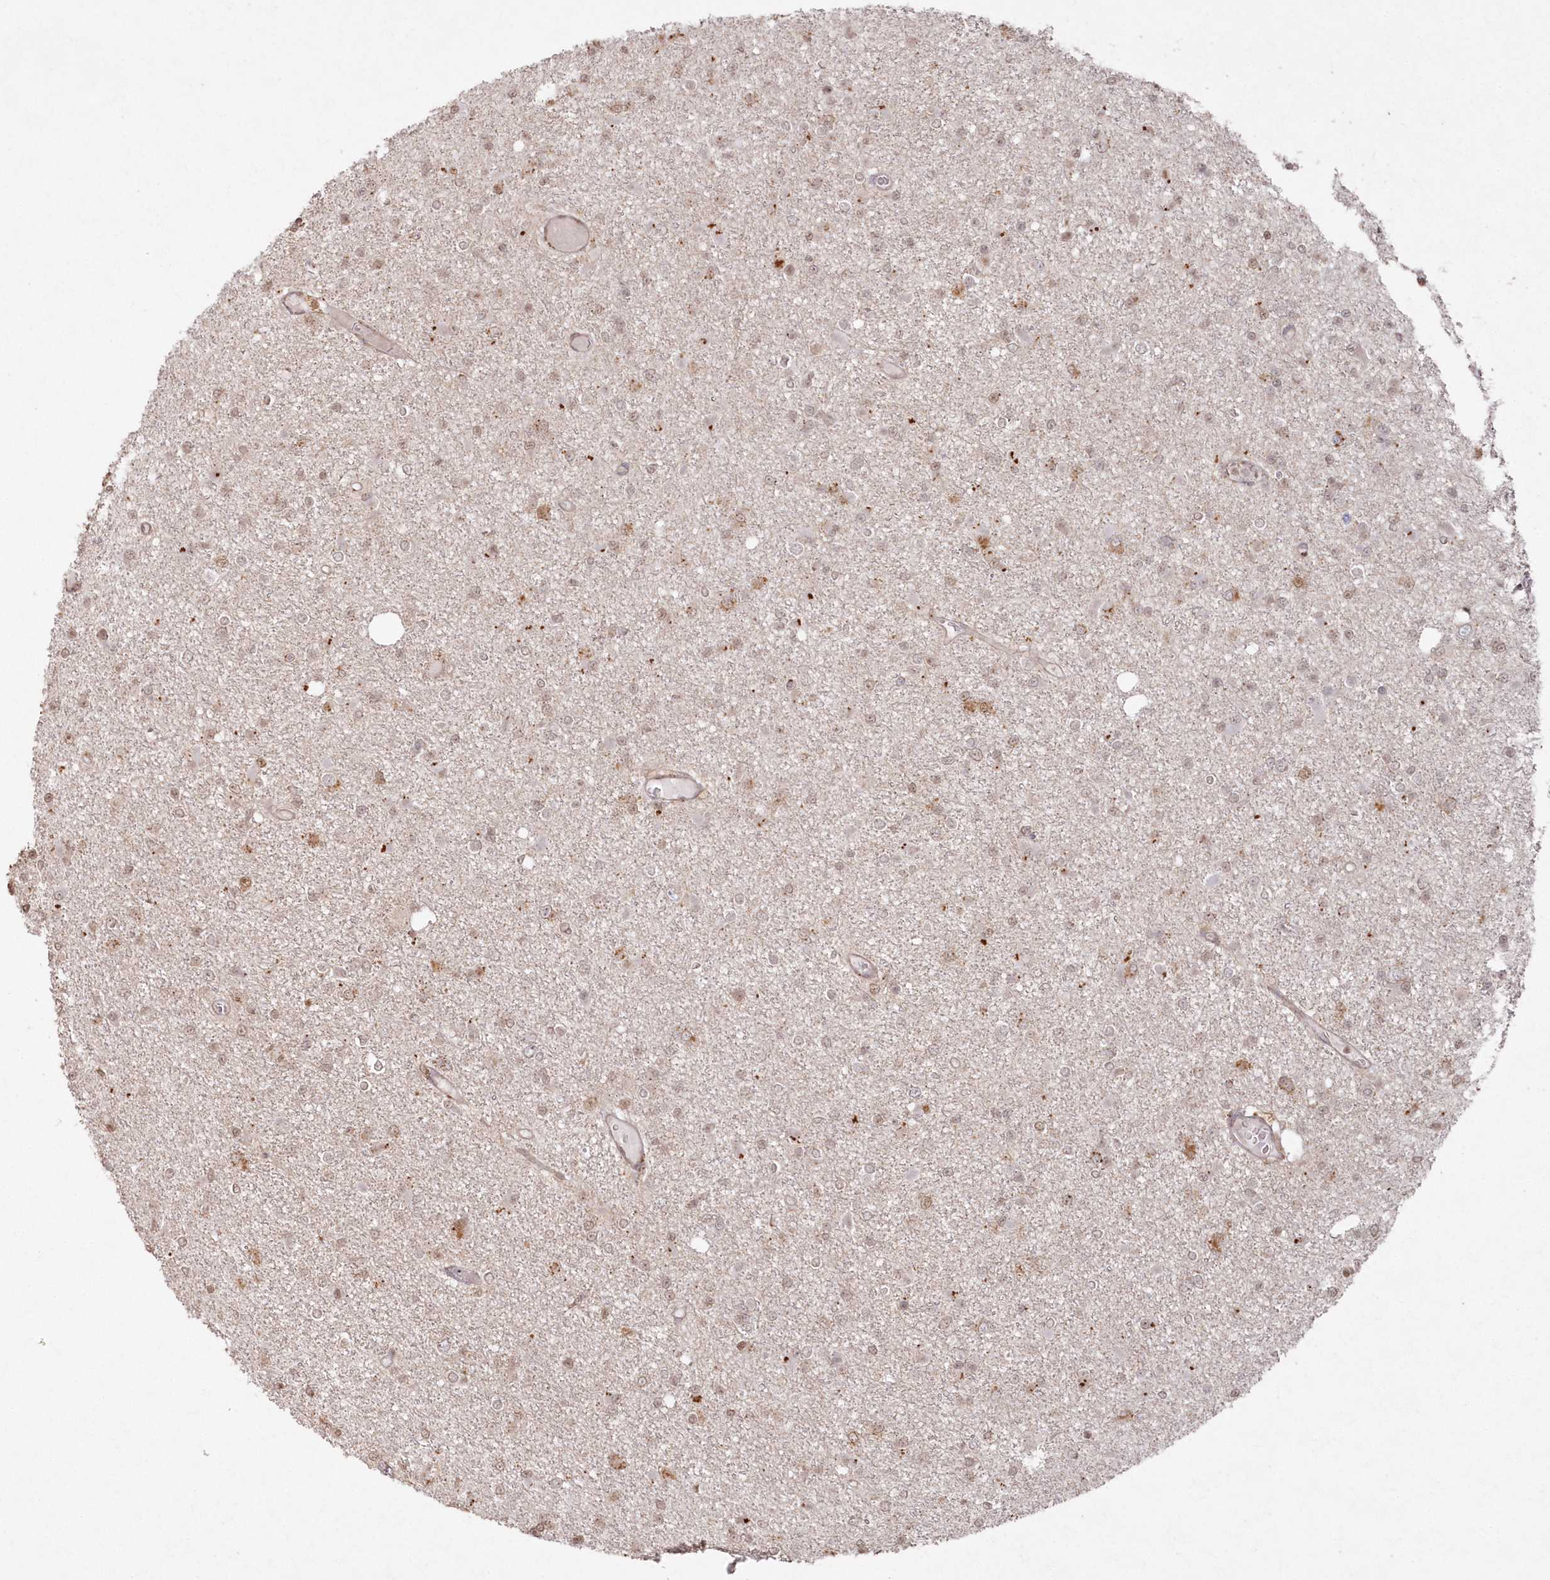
{"staining": {"intensity": "weak", "quantity": "<25%", "location": "cytoplasmic/membranous,nuclear"}, "tissue": "glioma", "cell_type": "Tumor cells", "image_type": "cancer", "snomed": [{"axis": "morphology", "description": "Glioma, malignant, Low grade"}, {"axis": "topography", "description": "Brain"}], "caption": "Immunohistochemistry (IHC) of human malignant glioma (low-grade) demonstrates no expression in tumor cells. (DAB (3,3'-diaminobenzidine) IHC with hematoxylin counter stain).", "gene": "ARSB", "patient": {"sex": "female", "age": 22}}